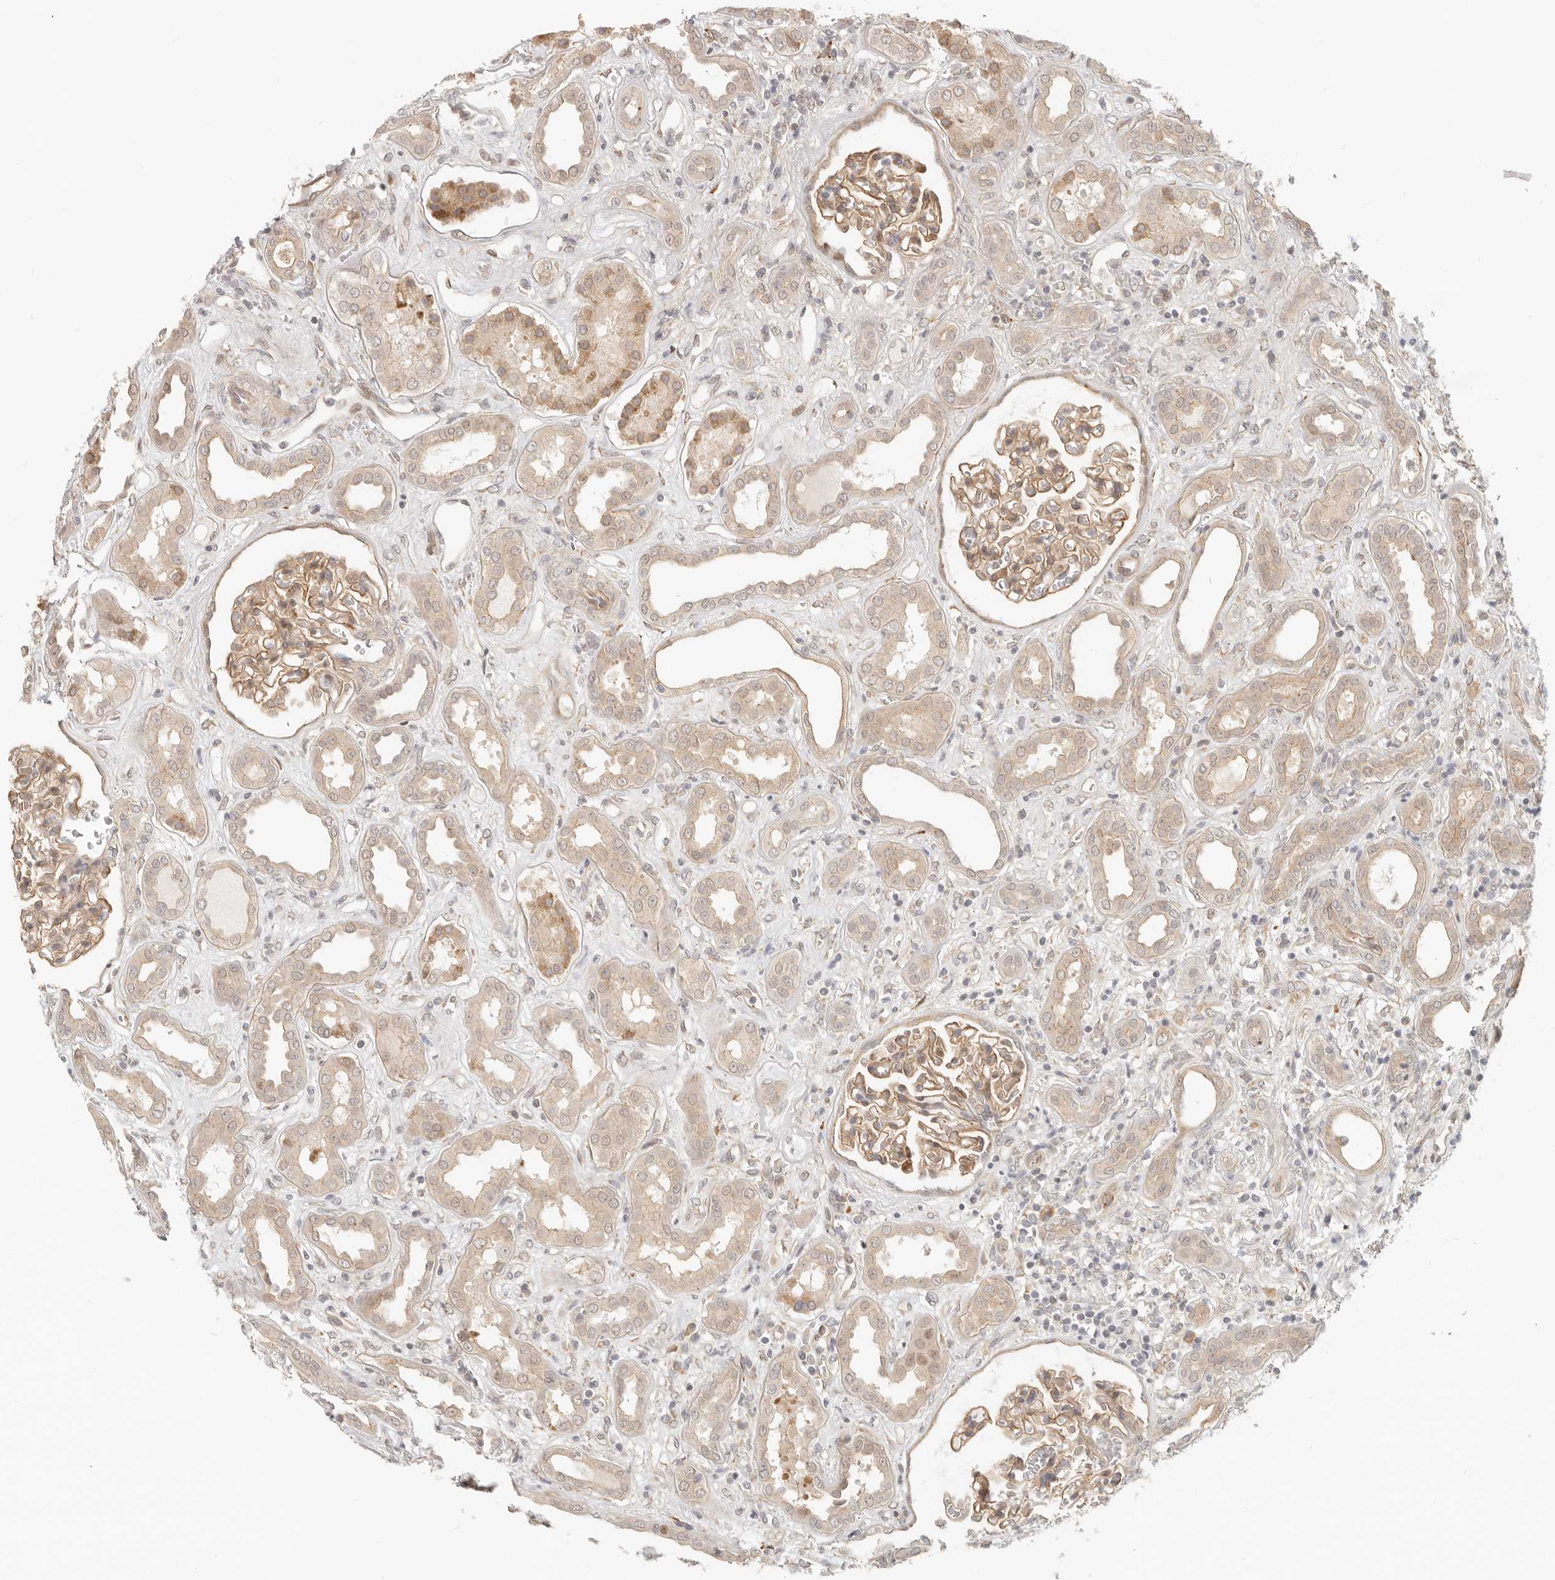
{"staining": {"intensity": "moderate", "quantity": "25%-75%", "location": "cytoplasmic/membranous"}, "tissue": "kidney", "cell_type": "Cells in glomeruli", "image_type": "normal", "snomed": [{"axis": "morphology", "description": "Normal tissue, NOS"}, {"axis": "topography", "description": "Kidney"}], "caption": "This is an image of immunohistochemistry (IHC) staining of unremarkable kidney, which shows moderate expression in the cytoplasmic/membranous of cells in glomeruli.", "gene": "TUFT1", "patient": {"sex": "male", "age": 59}}